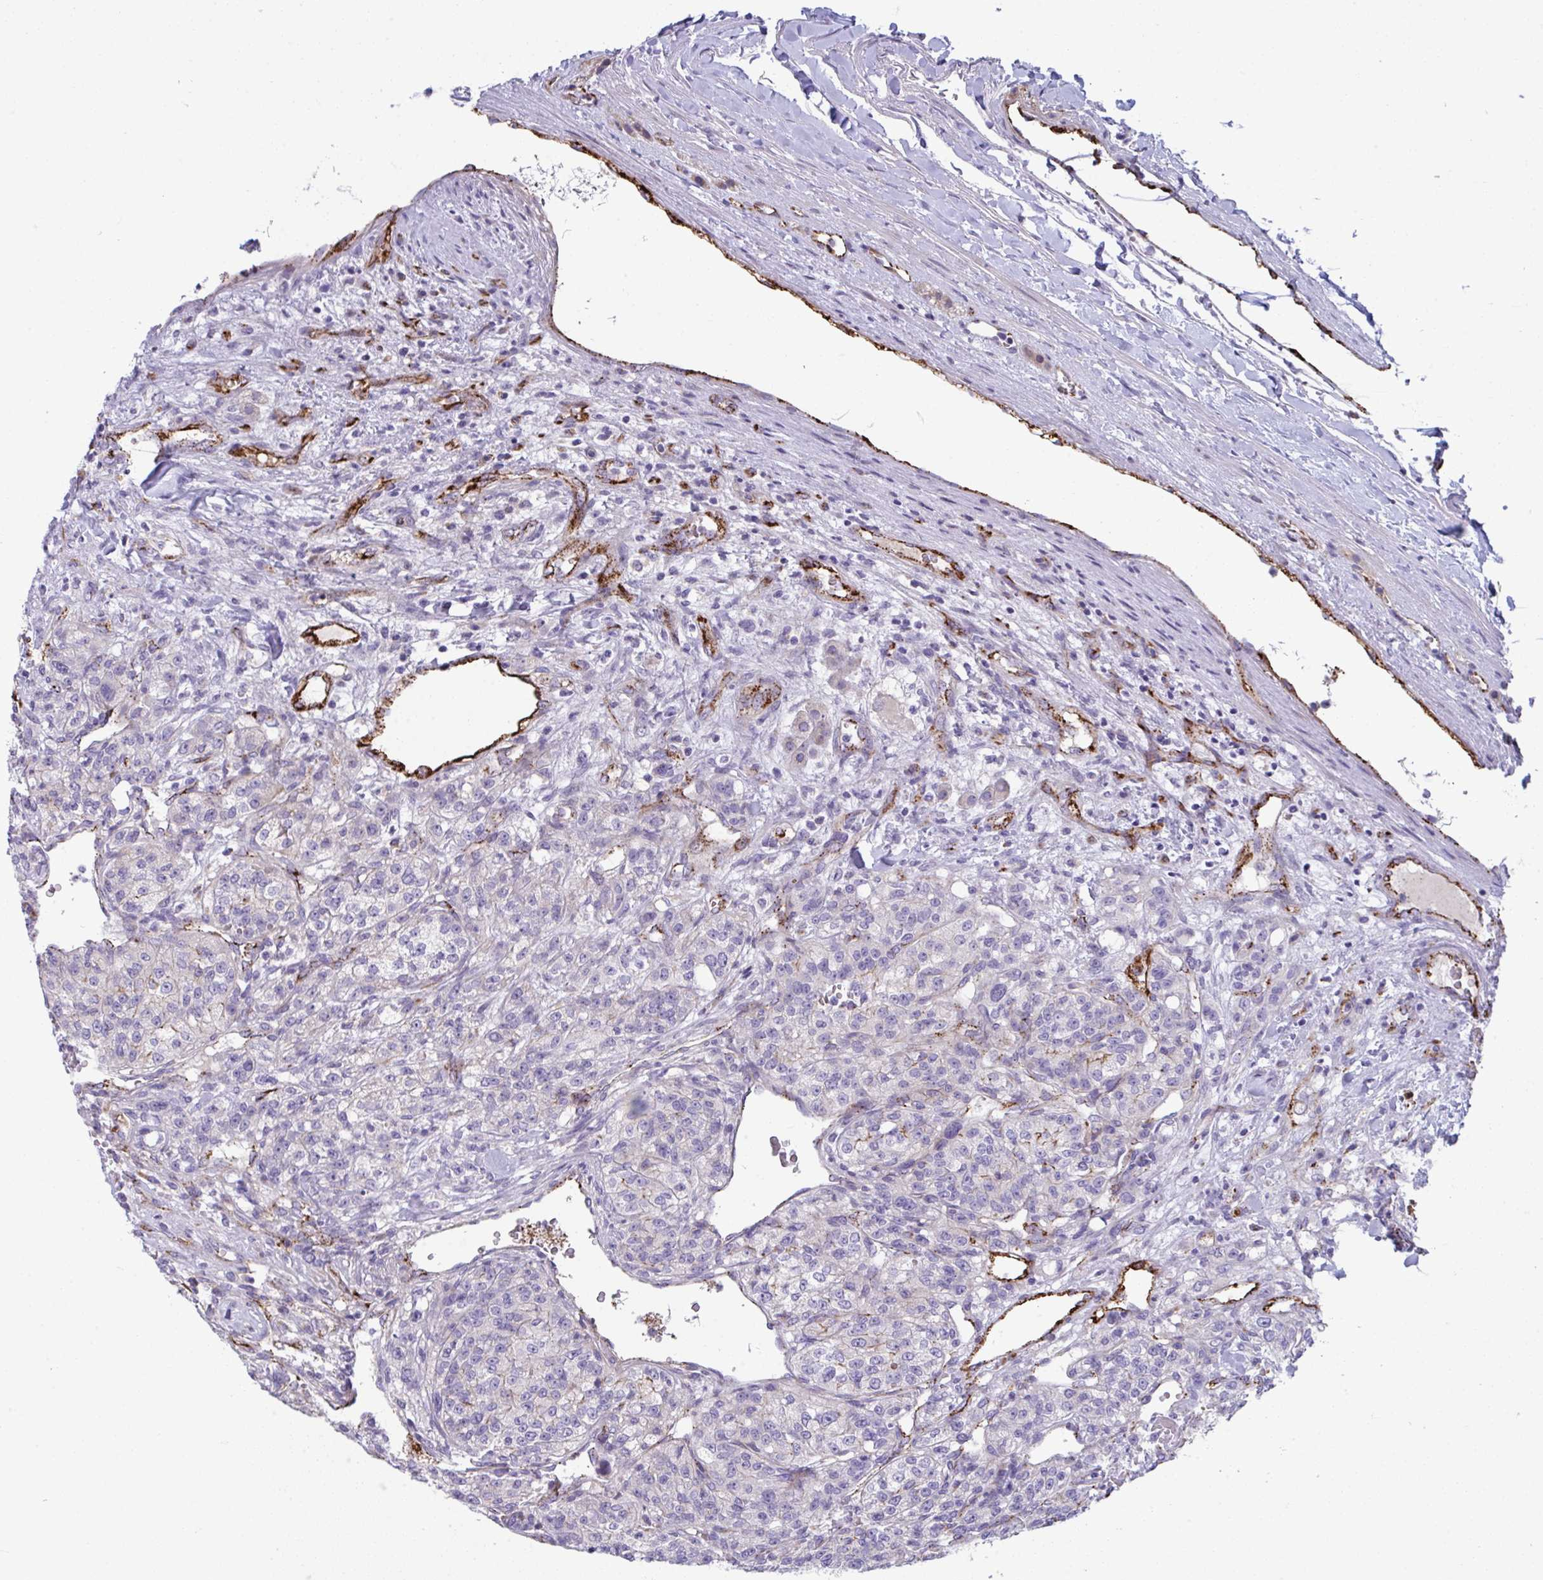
{"staining": {"intensity": "negative", "quantity": "none", "location": "none"}, "tissue": "renal cancer", "cell_type": "Tumor cells", "image_type": "cancer", "snomed": [{"axis": "morphology", "description": "Adenocarcinoma, NOS"}, {"axis": "topography", "description": "Kidney"}], "caption": "An image of renal cancer stained for a protein demonstrates no brown staining in tumor cells. (Brightfield microscopy of DAB (3,3'-diaminobenzidine) immunohistochemistry (IHC) at high magnification).", "gene": "TOR1AIP2", "patient": {"sex": "female", "age": 63}}